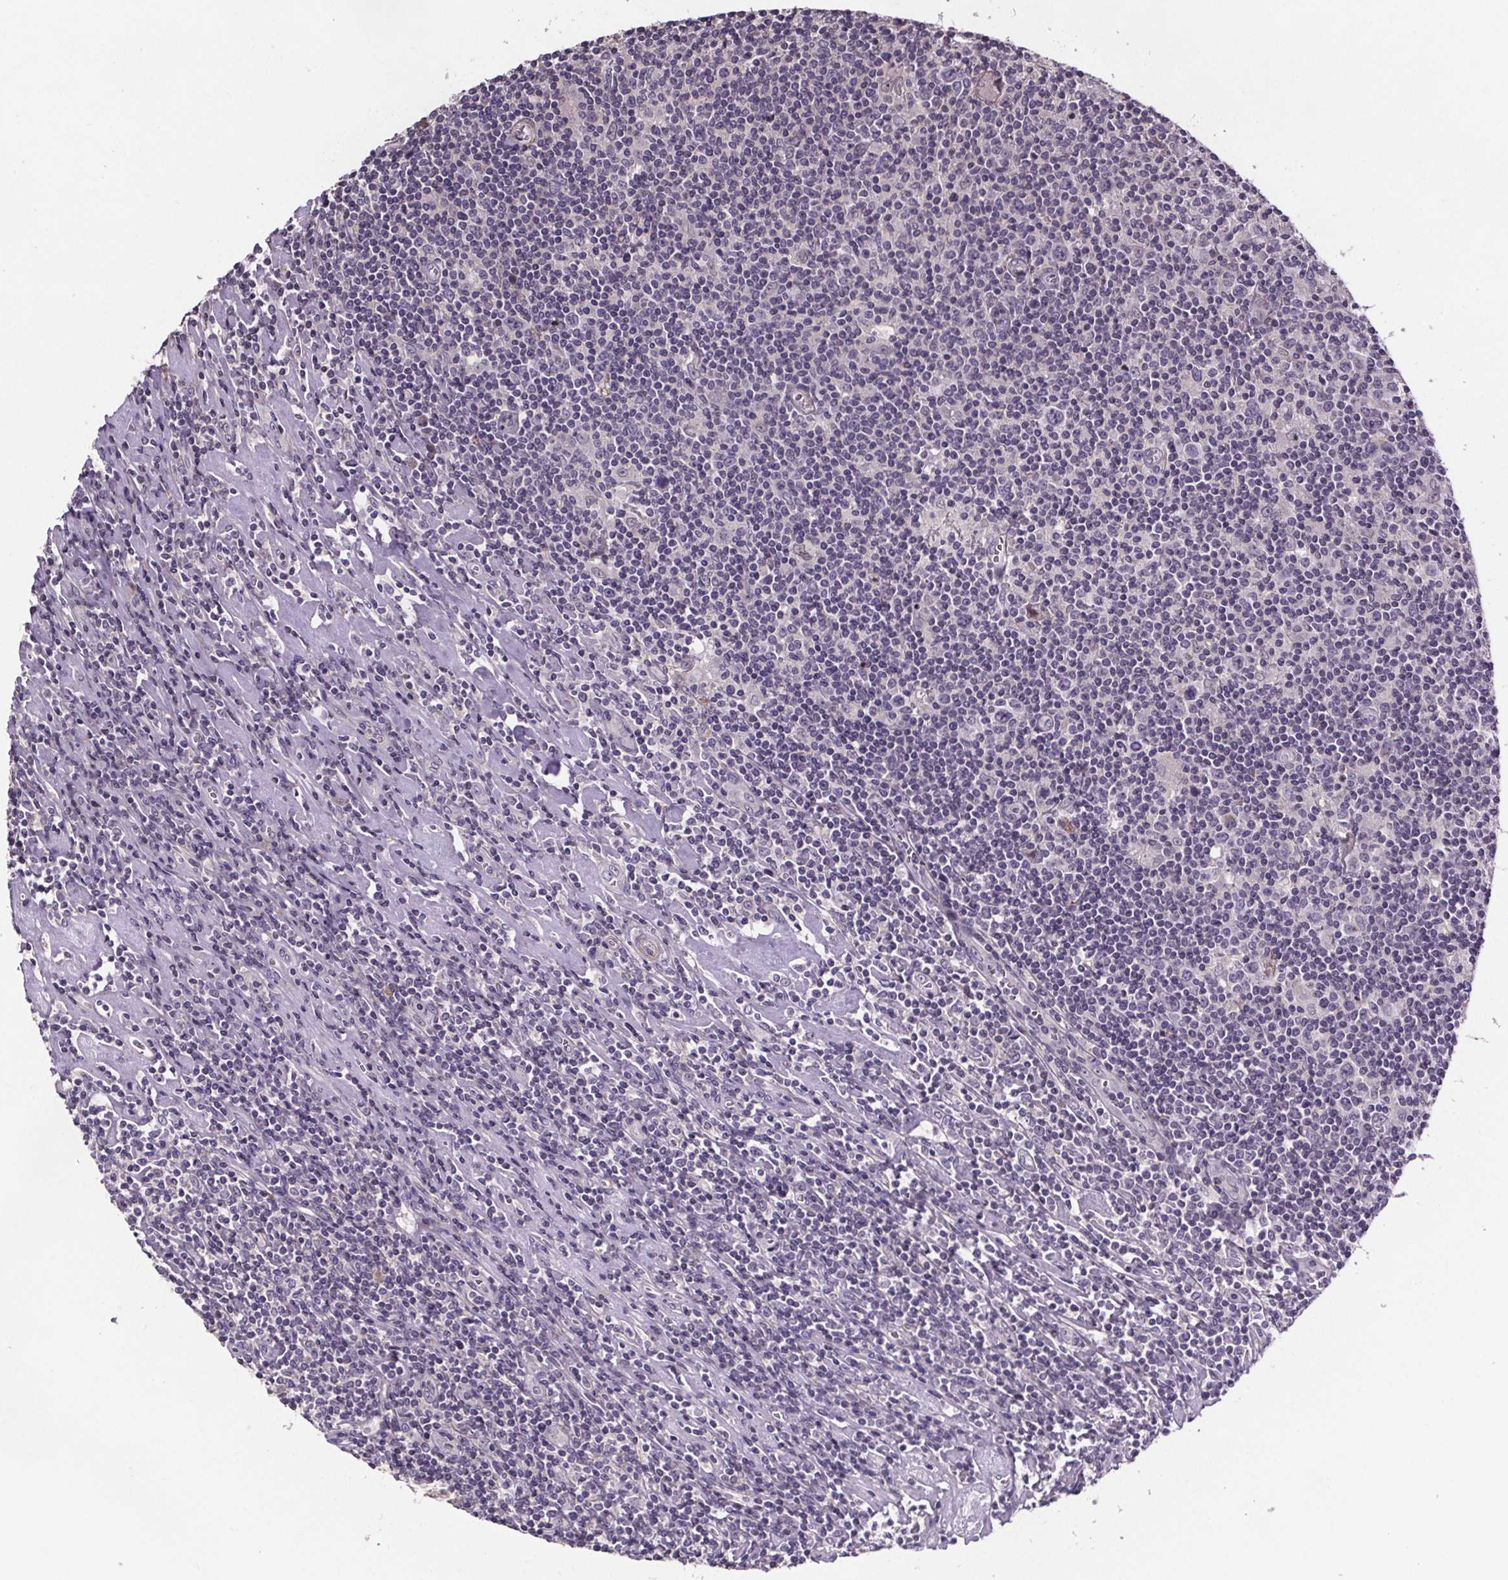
{"staining": {"intensity": "negative", "quantity": "none", "location": "none"}, "tissue": "lymphoma", "cell_type": "Tumor cells", "image_type": "cancer", "snomed": [{"axis": "morphology", "description": "Hodgkin's disease, NOS"}, {"axis": "topography", "description": "Lymph node"}], "caption": "Hodgkin's disease was stained to show a protein in brown. There is no significant staining in tumor cells.", "gene": "CLN3", "patient": {"sex": "male", "age": 40}}